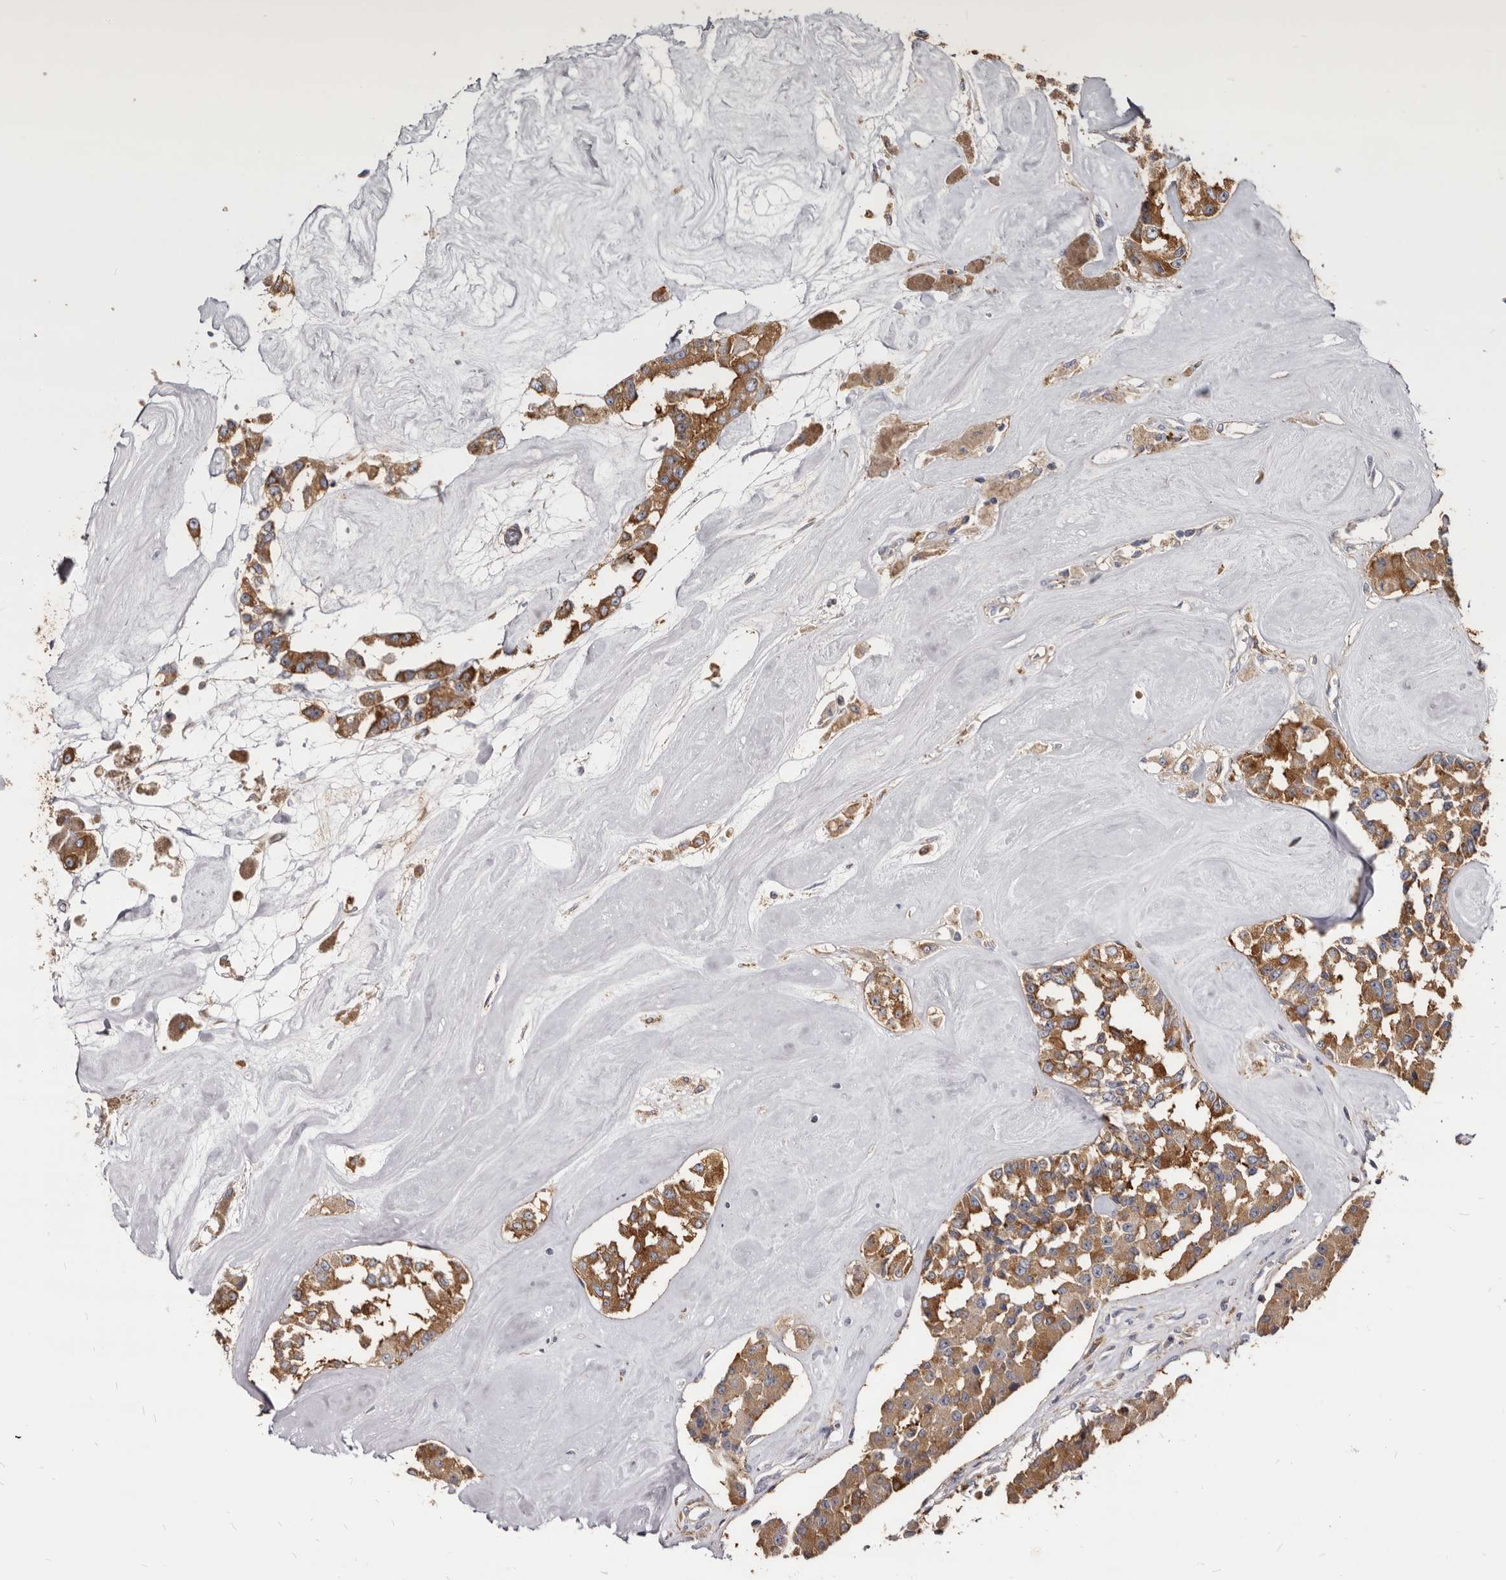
{"staining": {"intensity": "moderate", "quantity": ">75%", "location": "cytoplasmic/membranous"}, "tissue": "carcinoid", "cell_type": "Tumor cells", "image_type": "cancer", "snomed": [{"axis": "morphology", "description": "Carcinoid, malignant, NOS"}, {"axis": "topography", "description": "Pancreas"}], "caption": "DAB (3,3'-diaminobenzidine) immunohistochemical staining of human carcinoid displays moderate cytoplasmic/membranous protein positivity in approximately >75% of tumor cells.", "gene": "TPD52", "patient": {"sex": "male", "age": 41}}